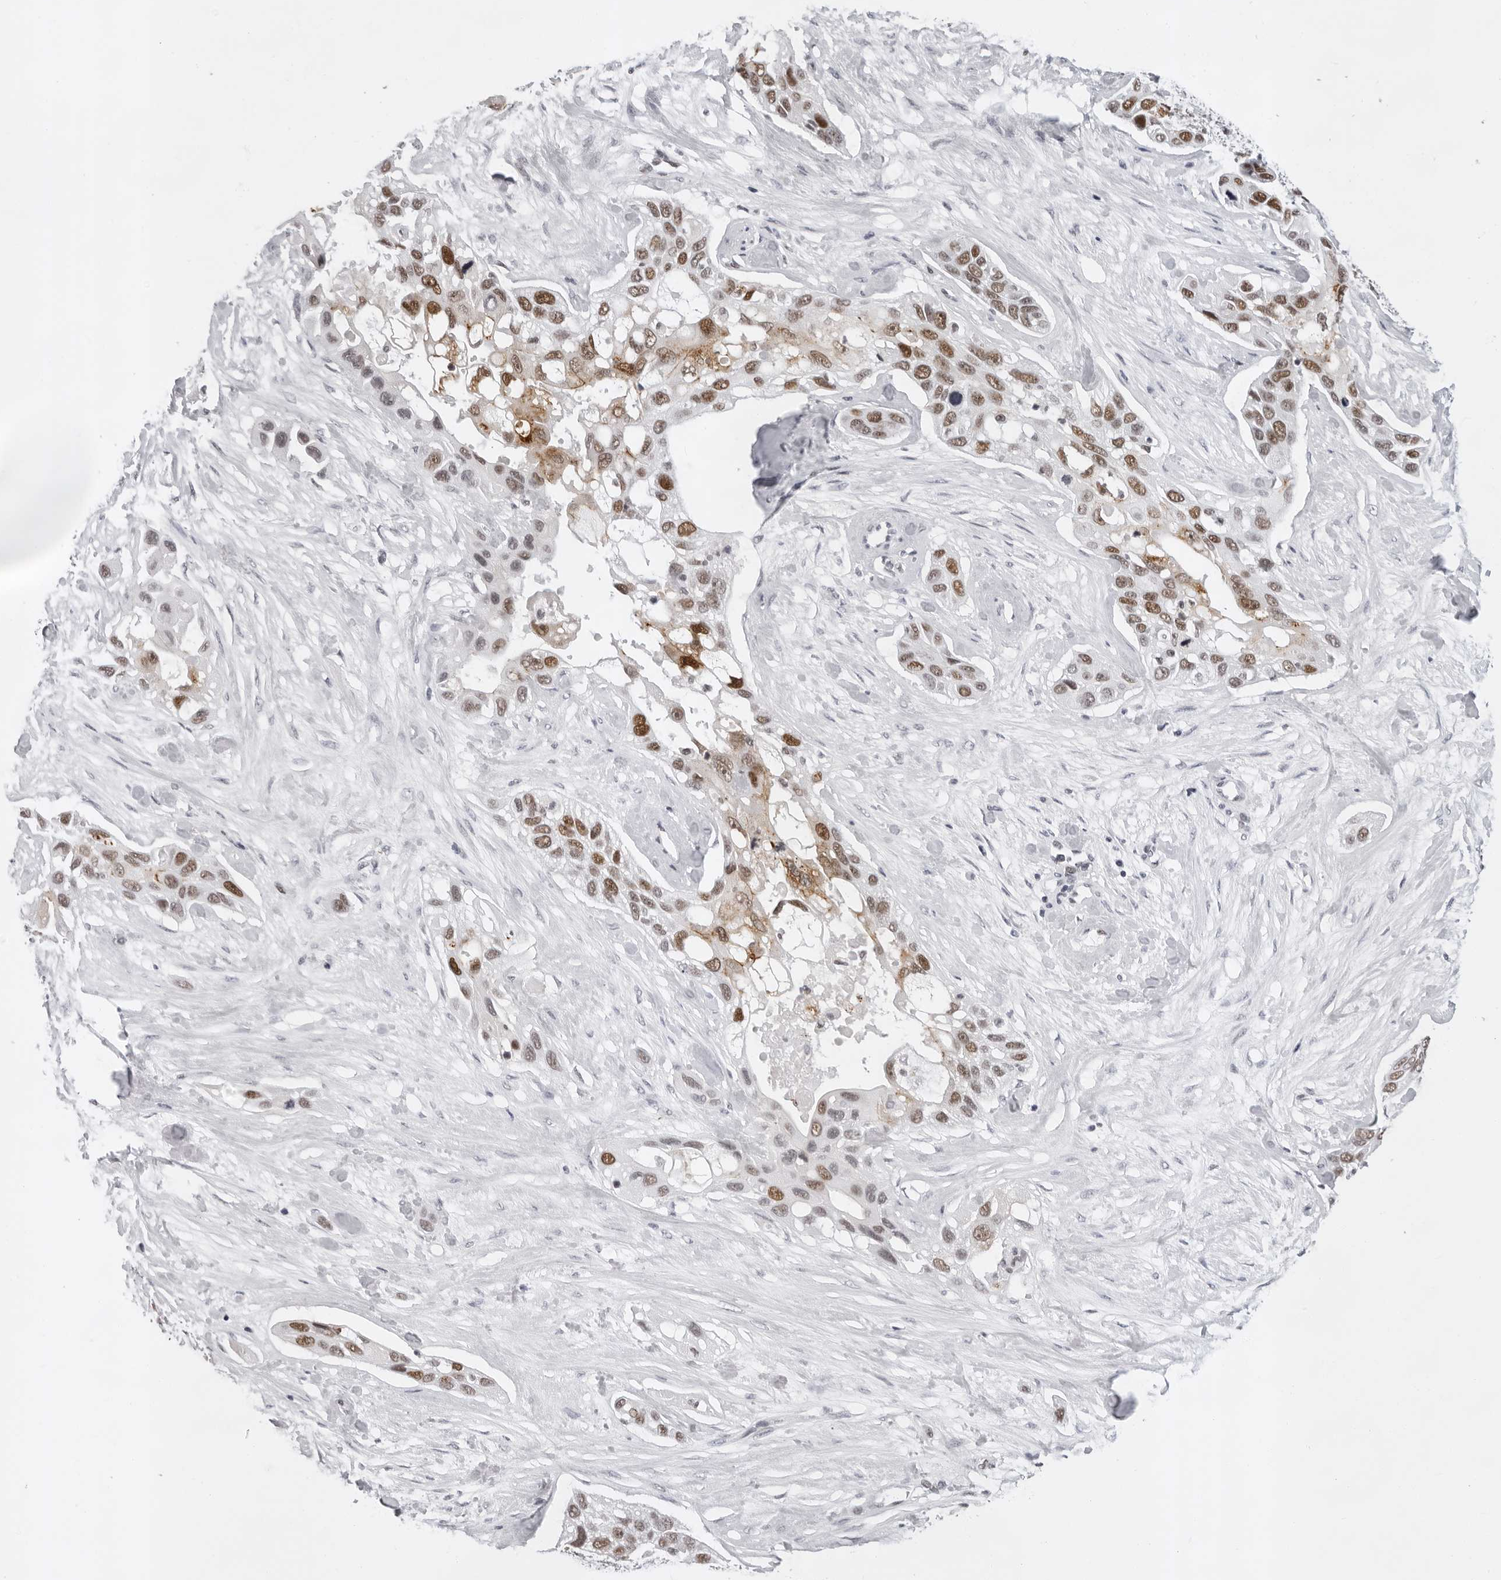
{"staining": {"intensity": "moderate", "quantity": ">75%", "location": "nuclear"}, "tissue": "pancreatic cancer", "cell_type": "Tumor cells", "image_type": "cancer", "snomed": [{"axis": "morphology", "description": "Adenocarcinoma, NOS"}, {"axis": "topography", "description": "Pancreas"}], "caption": "Adenocarcinoma (pancreatic) stained for a protein (brown) demonstrates moderate nuclear positive positivity in about >75% of tumor cells.", "gene": "USP1", "patient": {"sex": "female", "age": 60}}